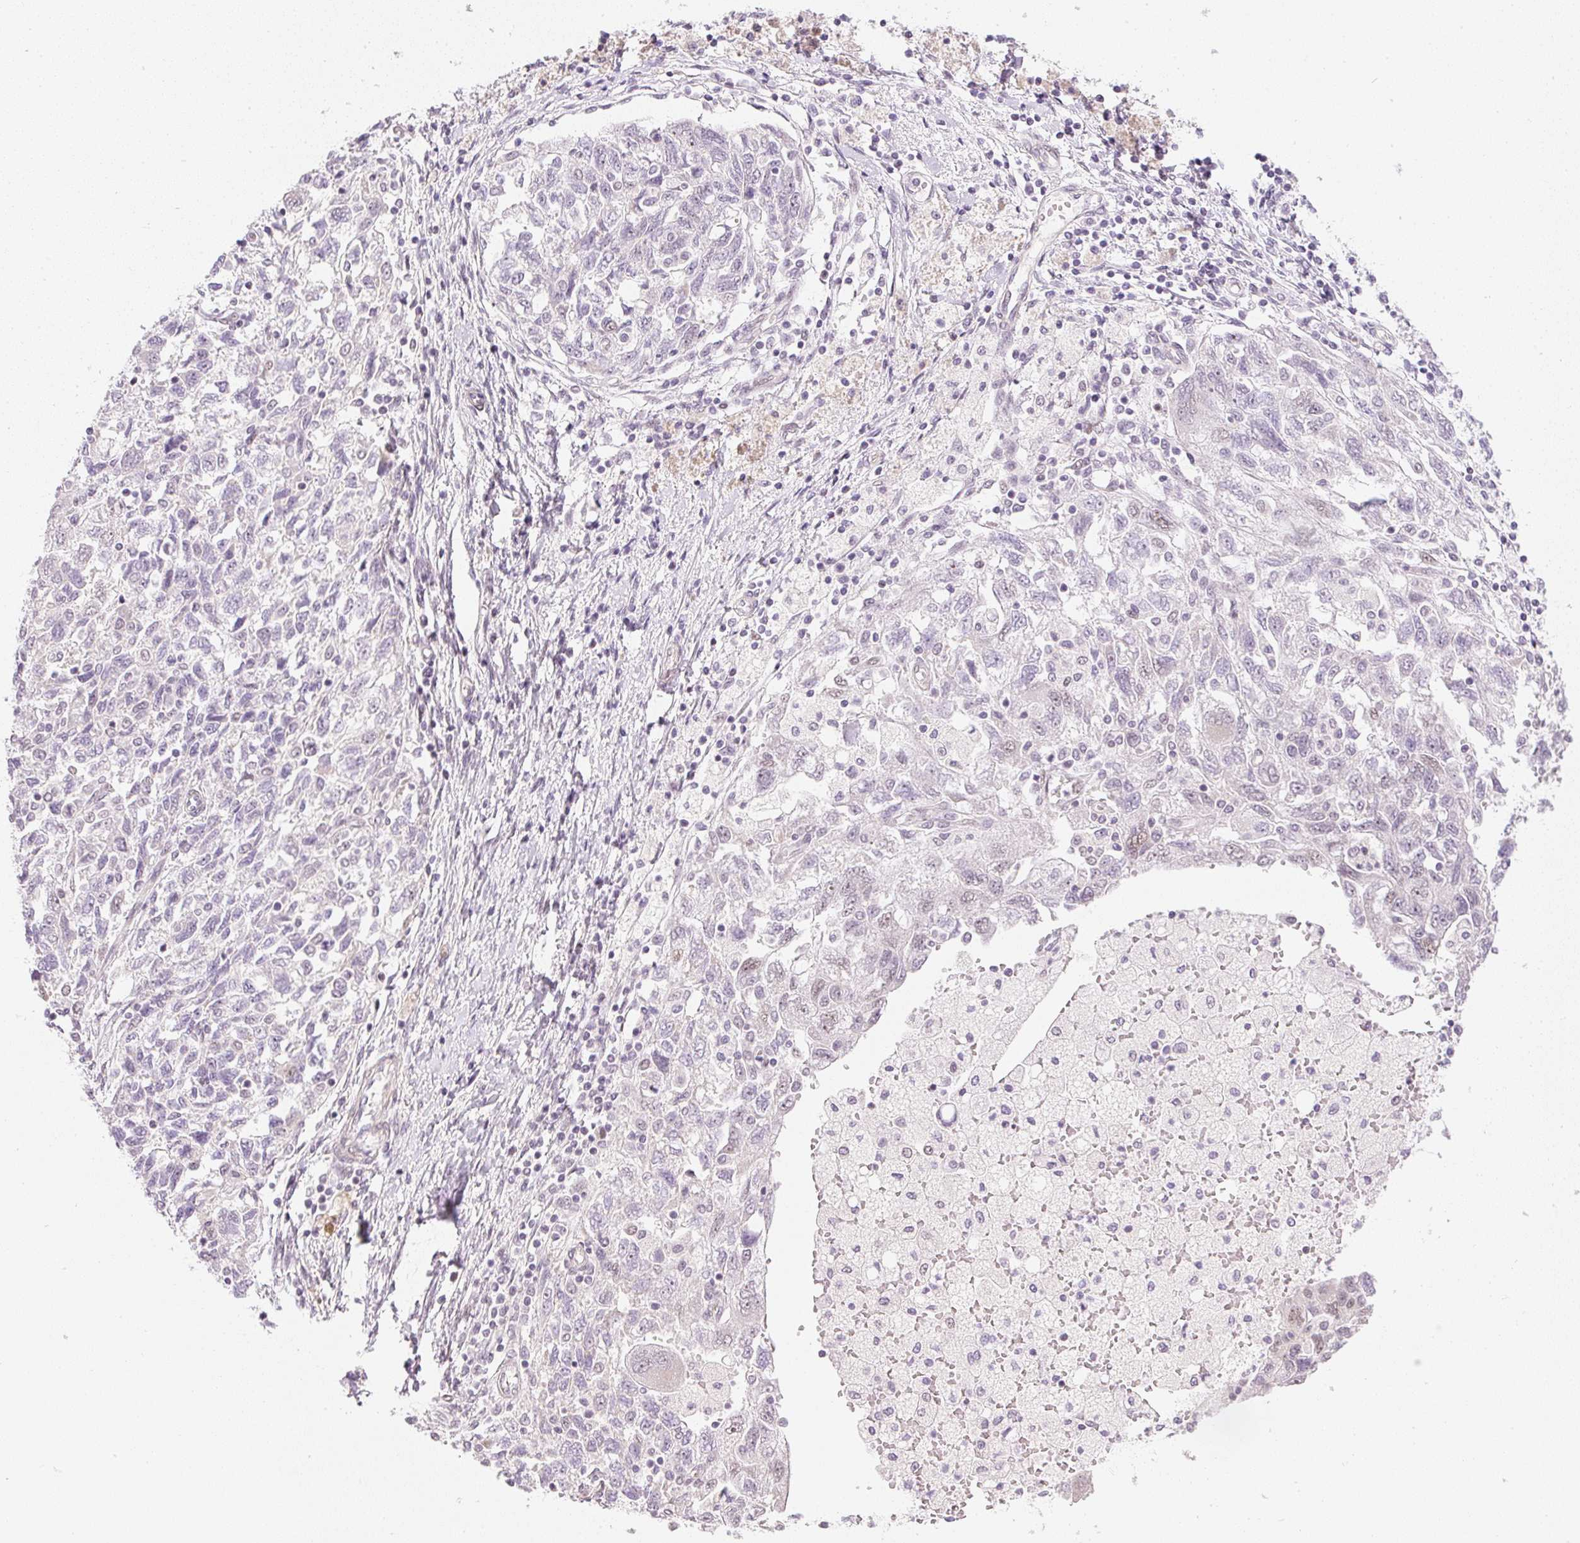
{"staining": {"intensity": "negative", "quantity": "none", "location": "none"}, "tissue": "ovarian cancer", "cell_type": "Tumor cells", "image_type": "cancer", "snomed": [{"axis": "morphology", "description": "Carcinoma, NOS"}, {"axis": "morphology", "description": "Cystadenocarcinoma, serous, NOS"}, {"axis": "topography", "description": "Ovary"}], "caption": "The immunohistochemistry (IHC) micrograph has no significant staining in tumor cells of ovarian cancer (carcinoma) tissue.", "gene": "DPPA4", "patient": {"sex": "female", "age": 69}}